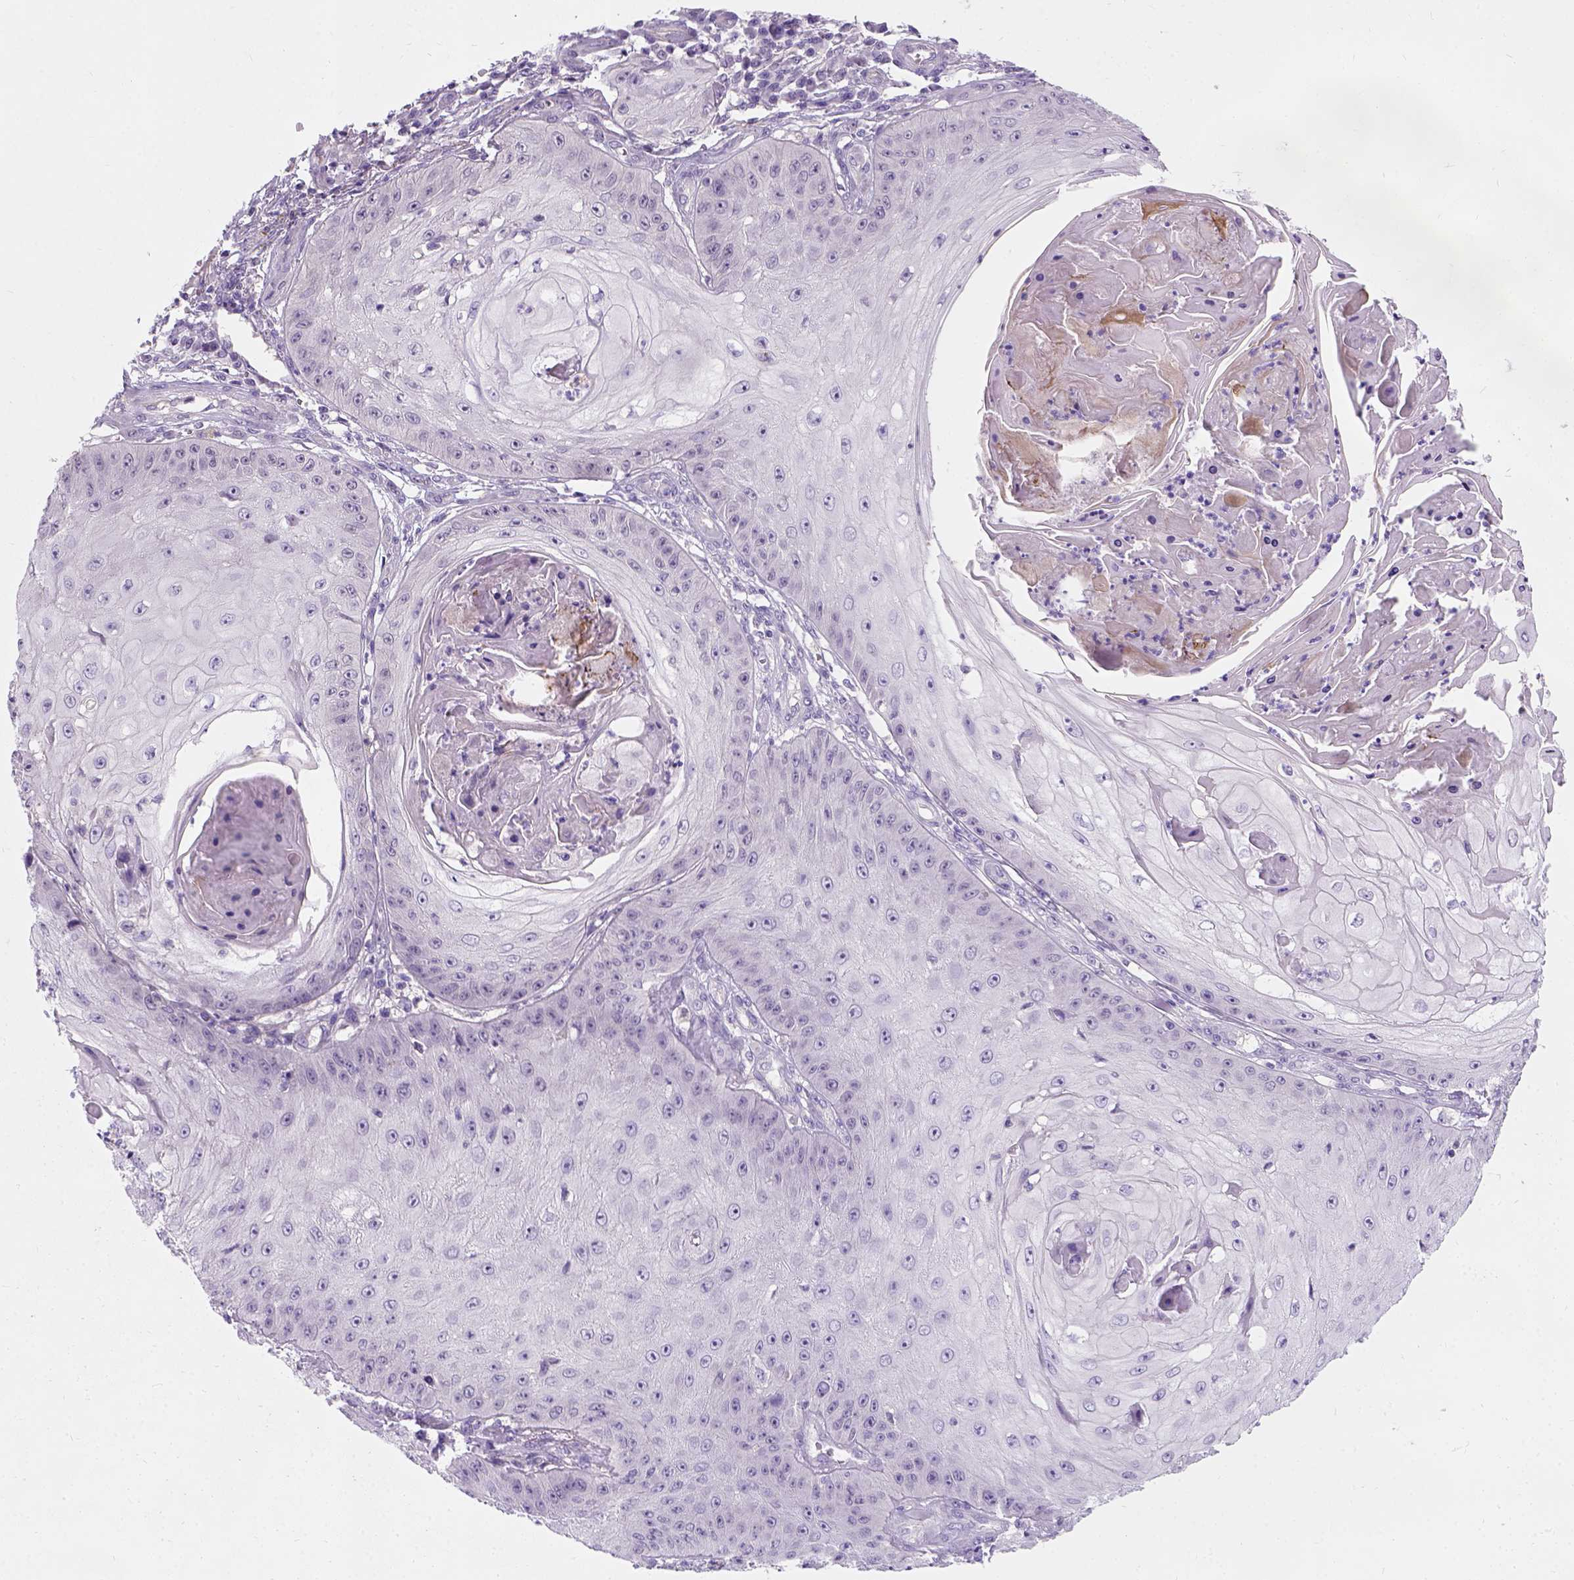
{"staining": {"intensity": "negative", "quantity": "none", "location": "none"}, "tissue": "skin cancer", "cell_type": "Tumor cells", "image_type": "cancer", "snomed": [{"axis": "morphology", "description": "Squamous cell carcinoma, NOS"}, {"axis": "topography", "description": "Skin"}], "caption": "This image is of skin squamous cell carcinoma stained with immunohistochemistry (IHC) to label a protein in brown with the nuclei are counter-stained blue. There is no positivity in tumor cells.", "gene": "C20orf144", "patient": {"sex": "male", "age": 70}}